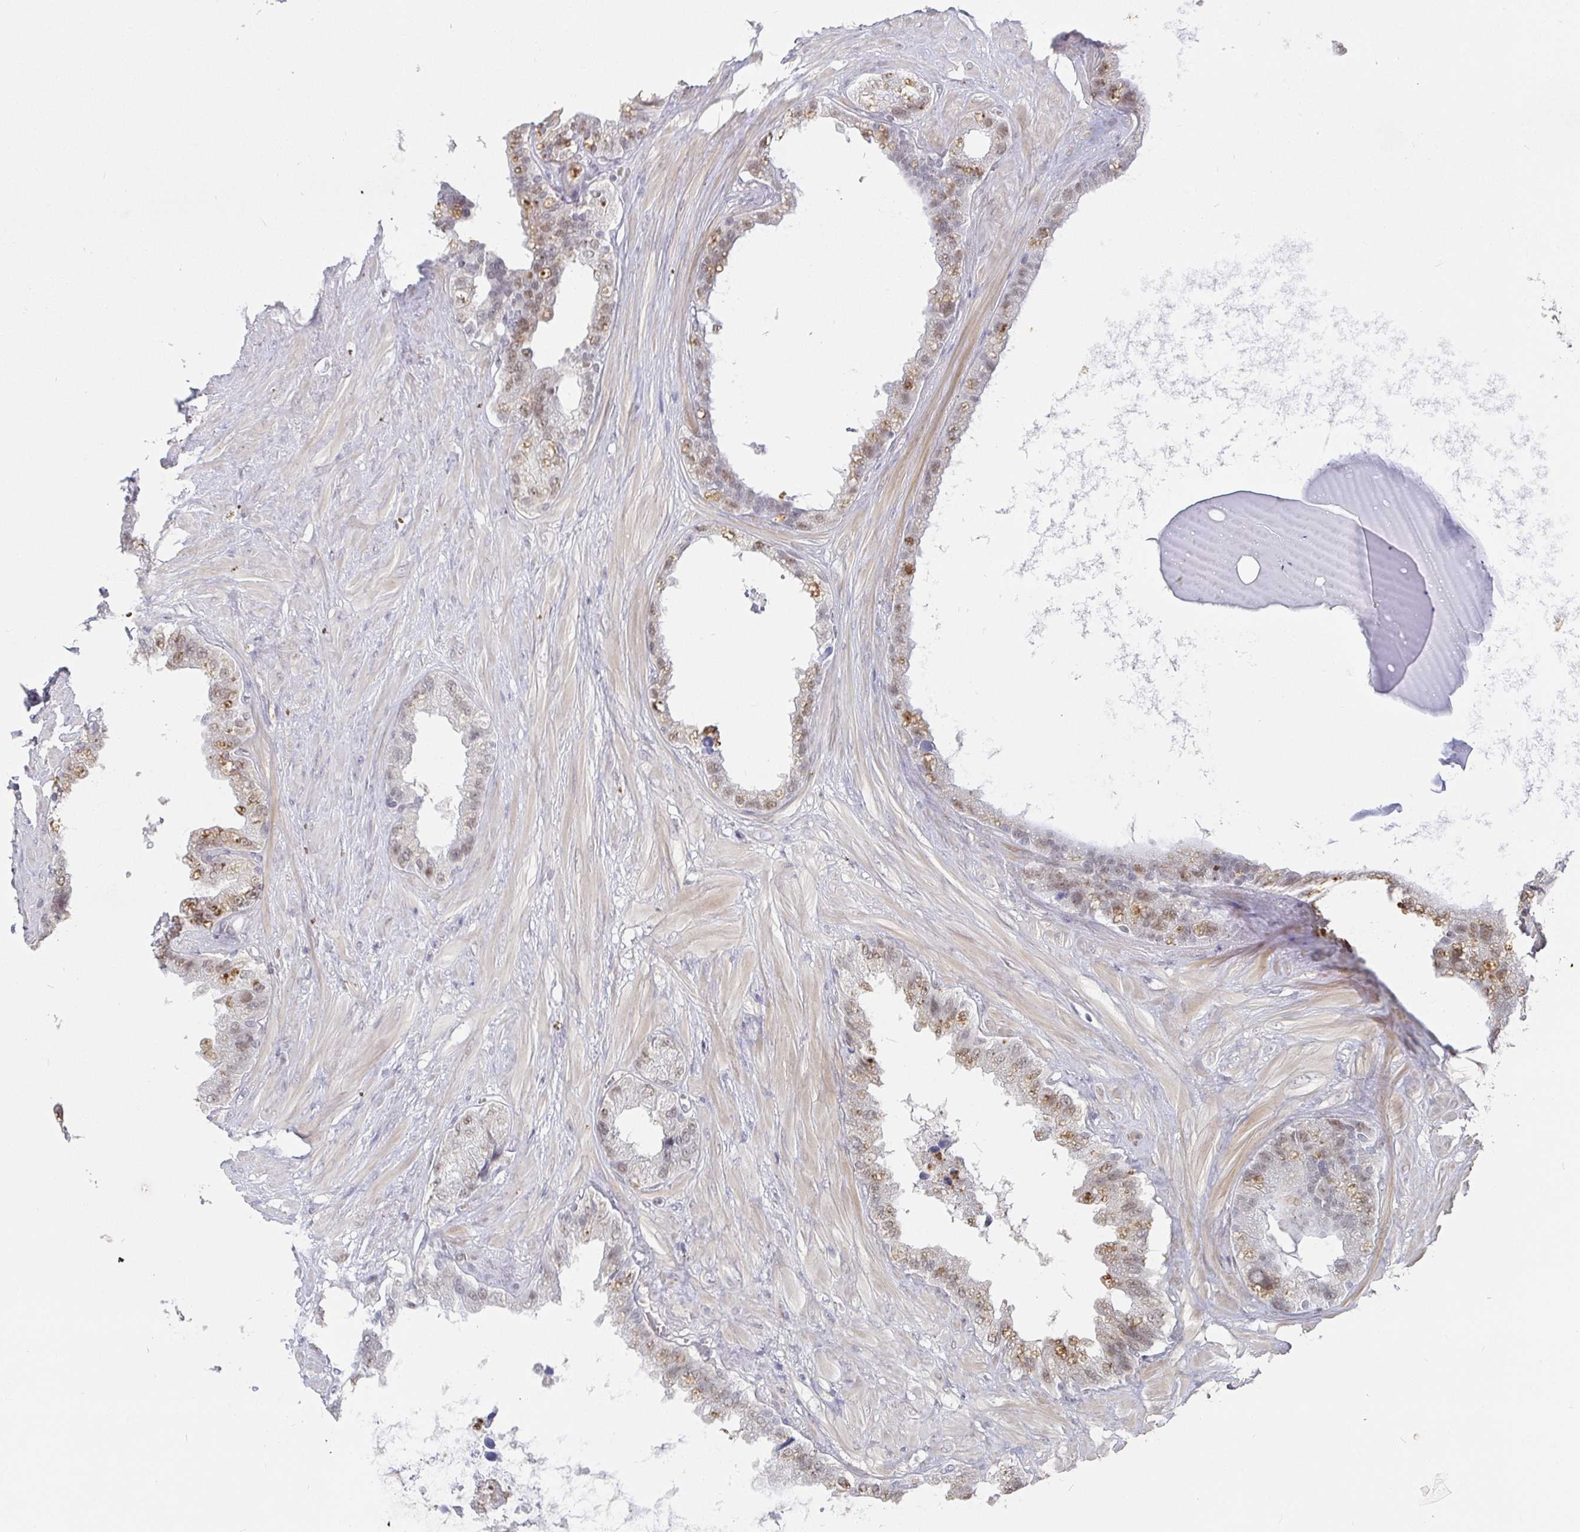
{"staining": {"intensity": "negative", "quantity": "none", "location": "none"}, "tissue": "seminal vesicle", "cell_type": "Glandular cells", "image_type": "normal", "snomed": [{"axis": "morphology", "description": "Normal tissue, NOS"}, {"axis": "topography", "description": "Seminal veicle"}, {"axis": "topography", "description": "Peripheral nerve tissue"}], "caption": "DAB (3,3'-diaminobenzidine) immunohistochemical staining of unremarkable seminal vesicle demonstrates no significant expression in glandular cells.", "gene": "RCOR1", "patient": {"sex": "male", "age": 76}}